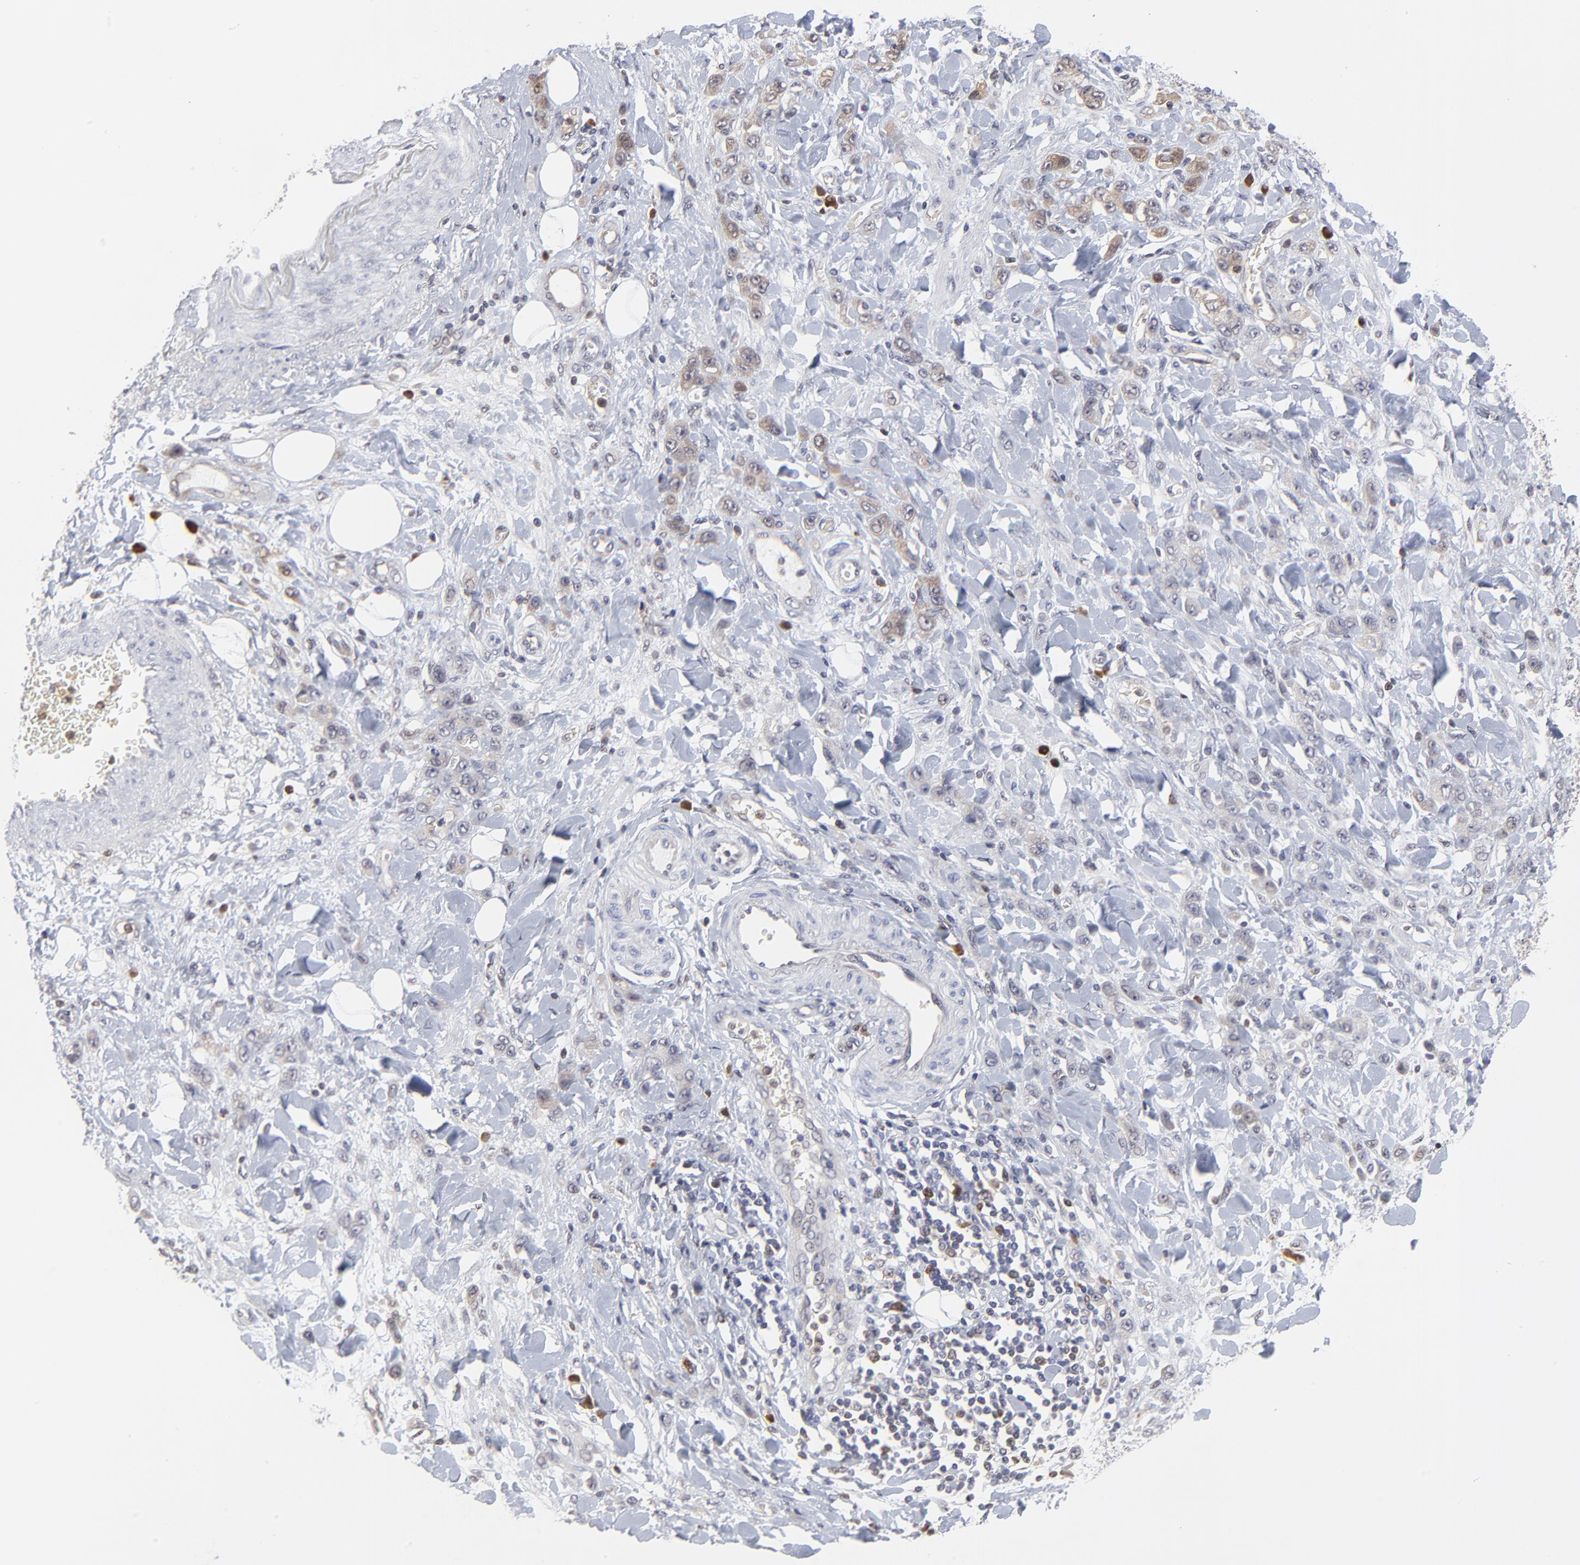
{"staining": {"intensity": "negative", "quantity": "none", "location": "none"}, "tissue": "stomach cancer", "cell_type": "Tumor cells", "image_type": "cancer", "snomed": [{"axis": "morphology", "description": "Normal tissue, NOS"}, {"axis": "morphology", "description": "Adenocarcinoma, NOS"}, {"axis": "topography", "description": "Stomach"}], "caption": "This histopathology image is of stomach cancer (adenocarcinoma) stained with immunohistochemistry (IHC) to label a protein in brown with the nuclei are counter-stained blue. There is no positivity in tumor cells. (DAB immunohistochemistry (IHC), high magnification).", "gene": "CASP3", "patient": {"sex": "male", "age": 82}}